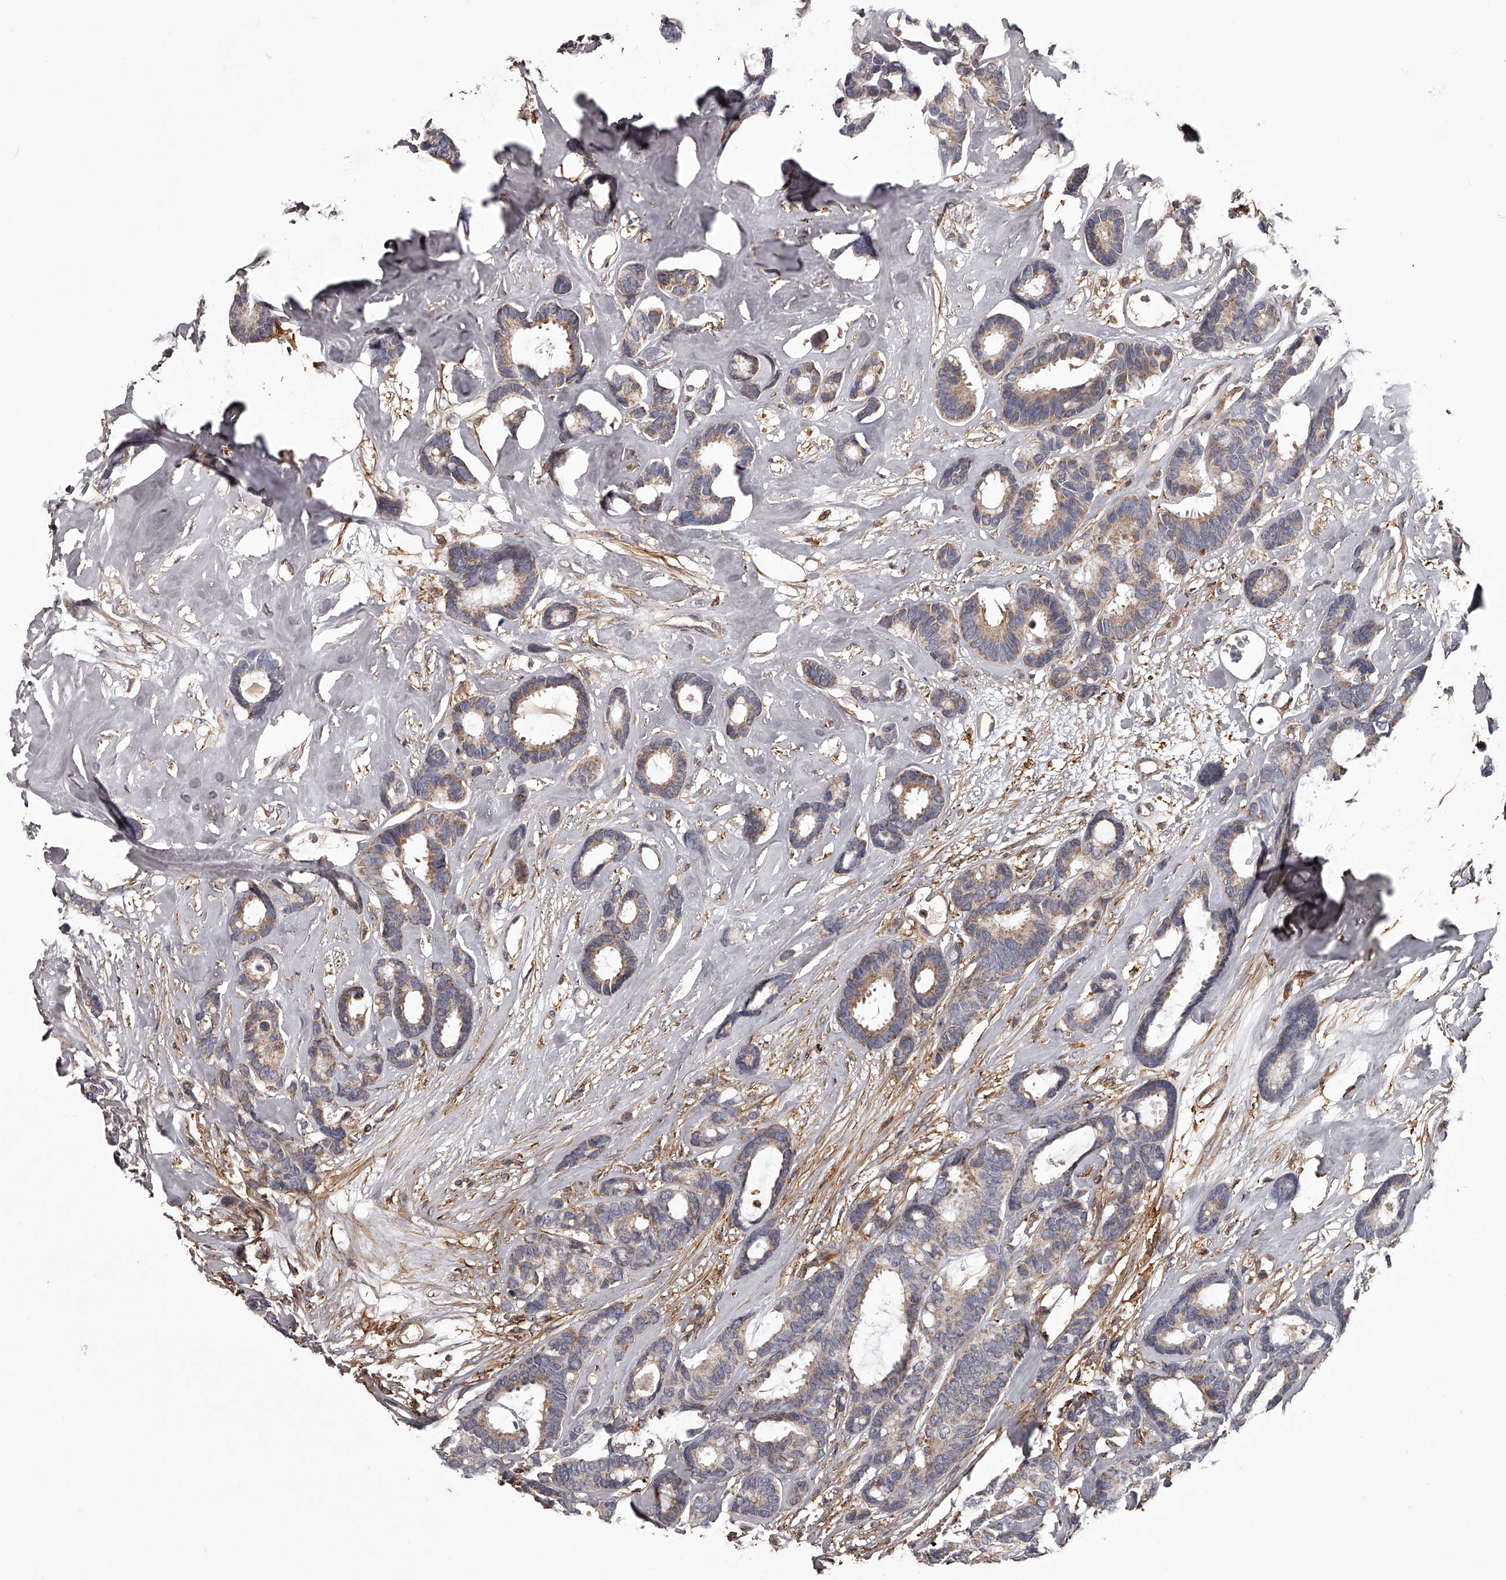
{"staining": {"intensity": "weak", "quantity": ">75%", "location": "cytoplasmic/membranous"}, "tissue": "breast cancer", "cell_type": "Tumor cells", "image_type": "cancer", "snomed": [{"axis": "morphology", "description": "Duct carcinoma"}, {"axis": "topography", "description": "Breast"}], "caption": "Immunohistochemistry photomicrograph of neoplastic tissue: human breast infiltrating ductal carcinoma stained using IHC exhibits low levels of weak protein expression localized specifically in the cytoplasmic/membranous of tumor cells, appearing as a cytoplasmic/membranous brown color.", "gene": "RRP36", "patient": {"sex": "female", "age": 87}}